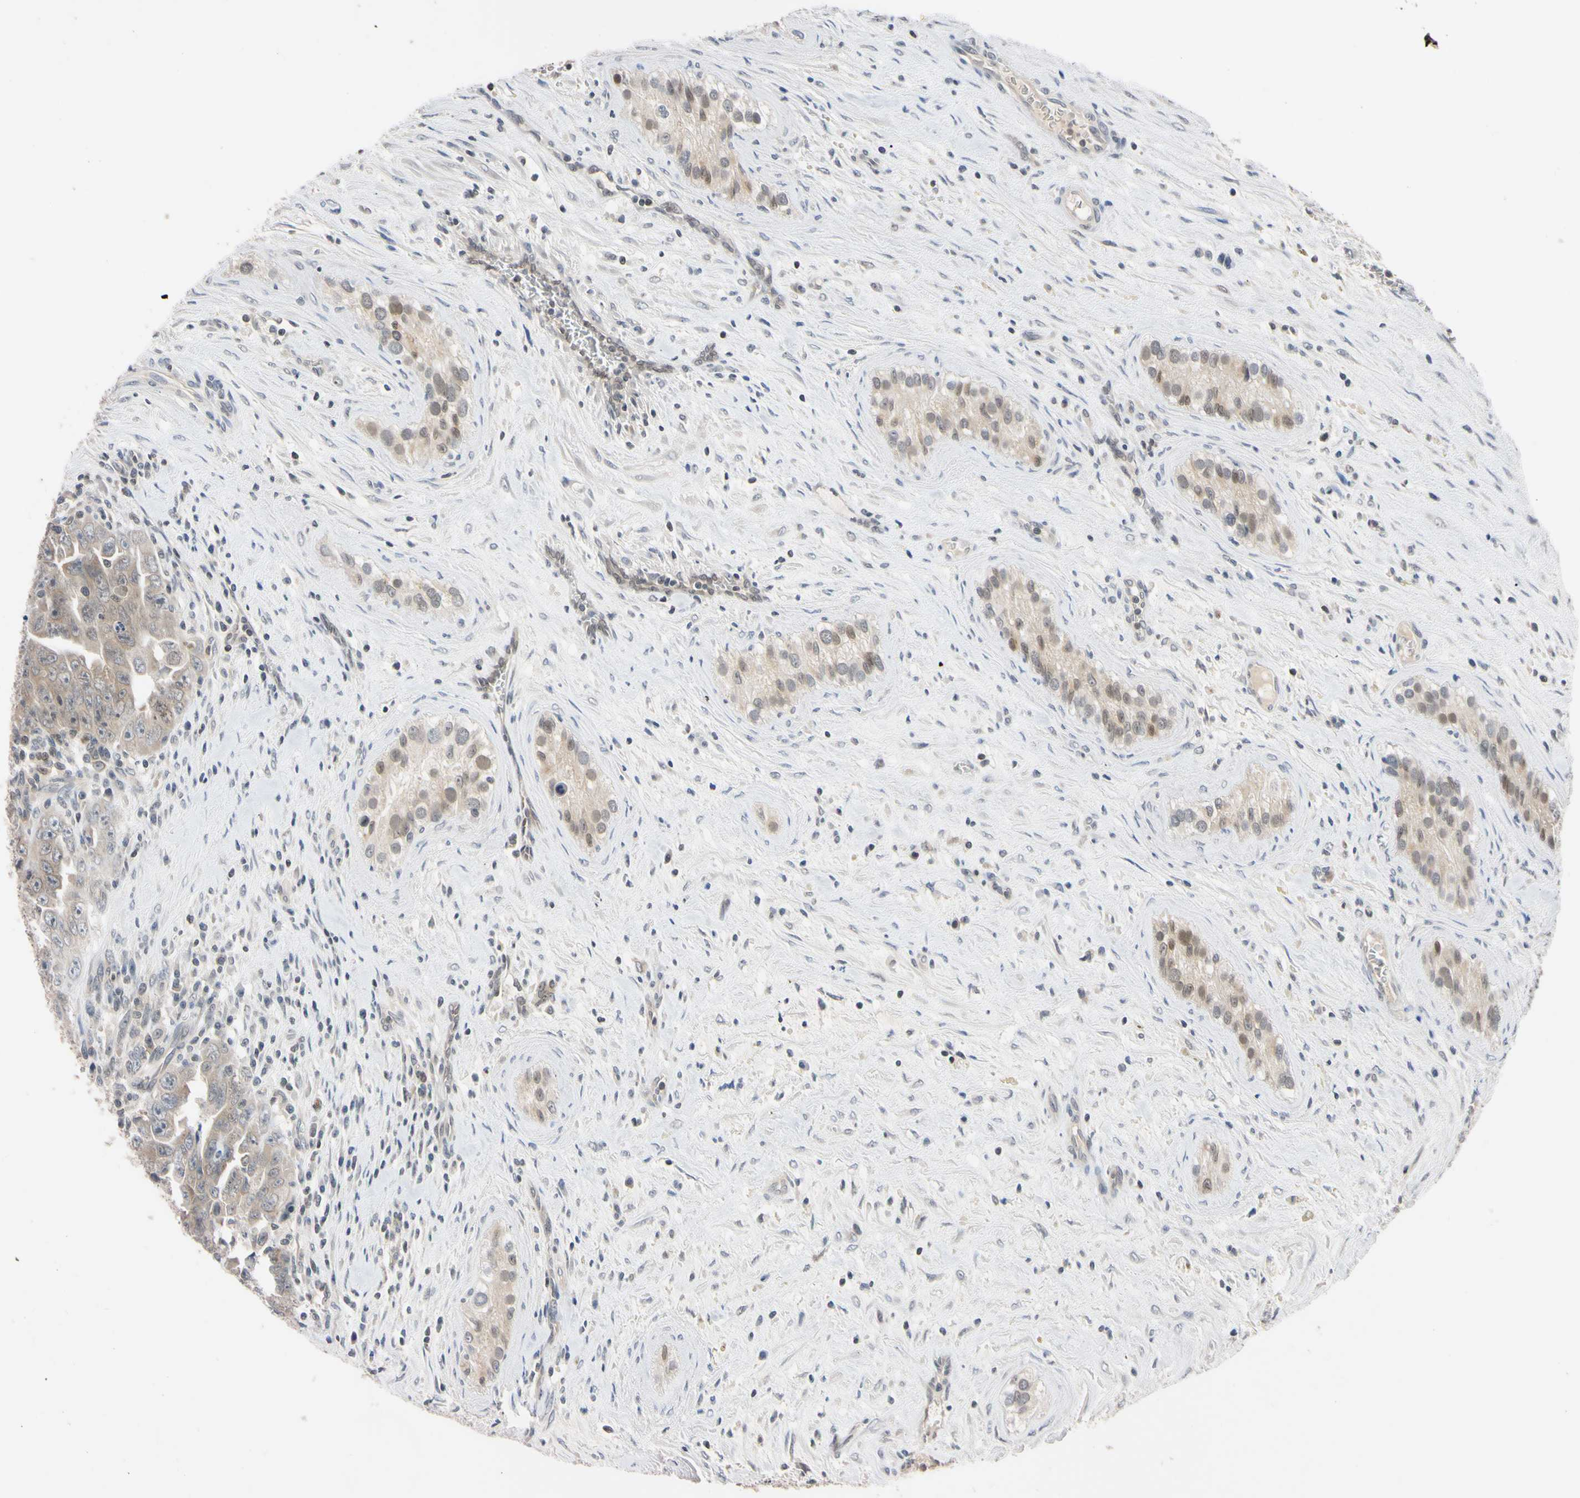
{"staining": {"intensity": "weak", "quantity": ">75%", "location": "cytoplasmic/membranous"}, "tissue": "testis cancer", "cell_type": "Tumor cells", "image_type": "cancer", "snomed": [{"axis": "morphology", "description": "Carcinoma, Embryonal, NOS"}, {"axis": "topography", "description": "Testis"}], "caption": "This histopathology image demonstrates testis cancer stained with immunohistochemistry to label a protein in brown. The cytoplasmic/membranous of tumor cells show weak positivity for the protein. Nuclei are counter-stained blue.", "gene": "UBE2I", "patient": {"sex": "male", "age": 28}}